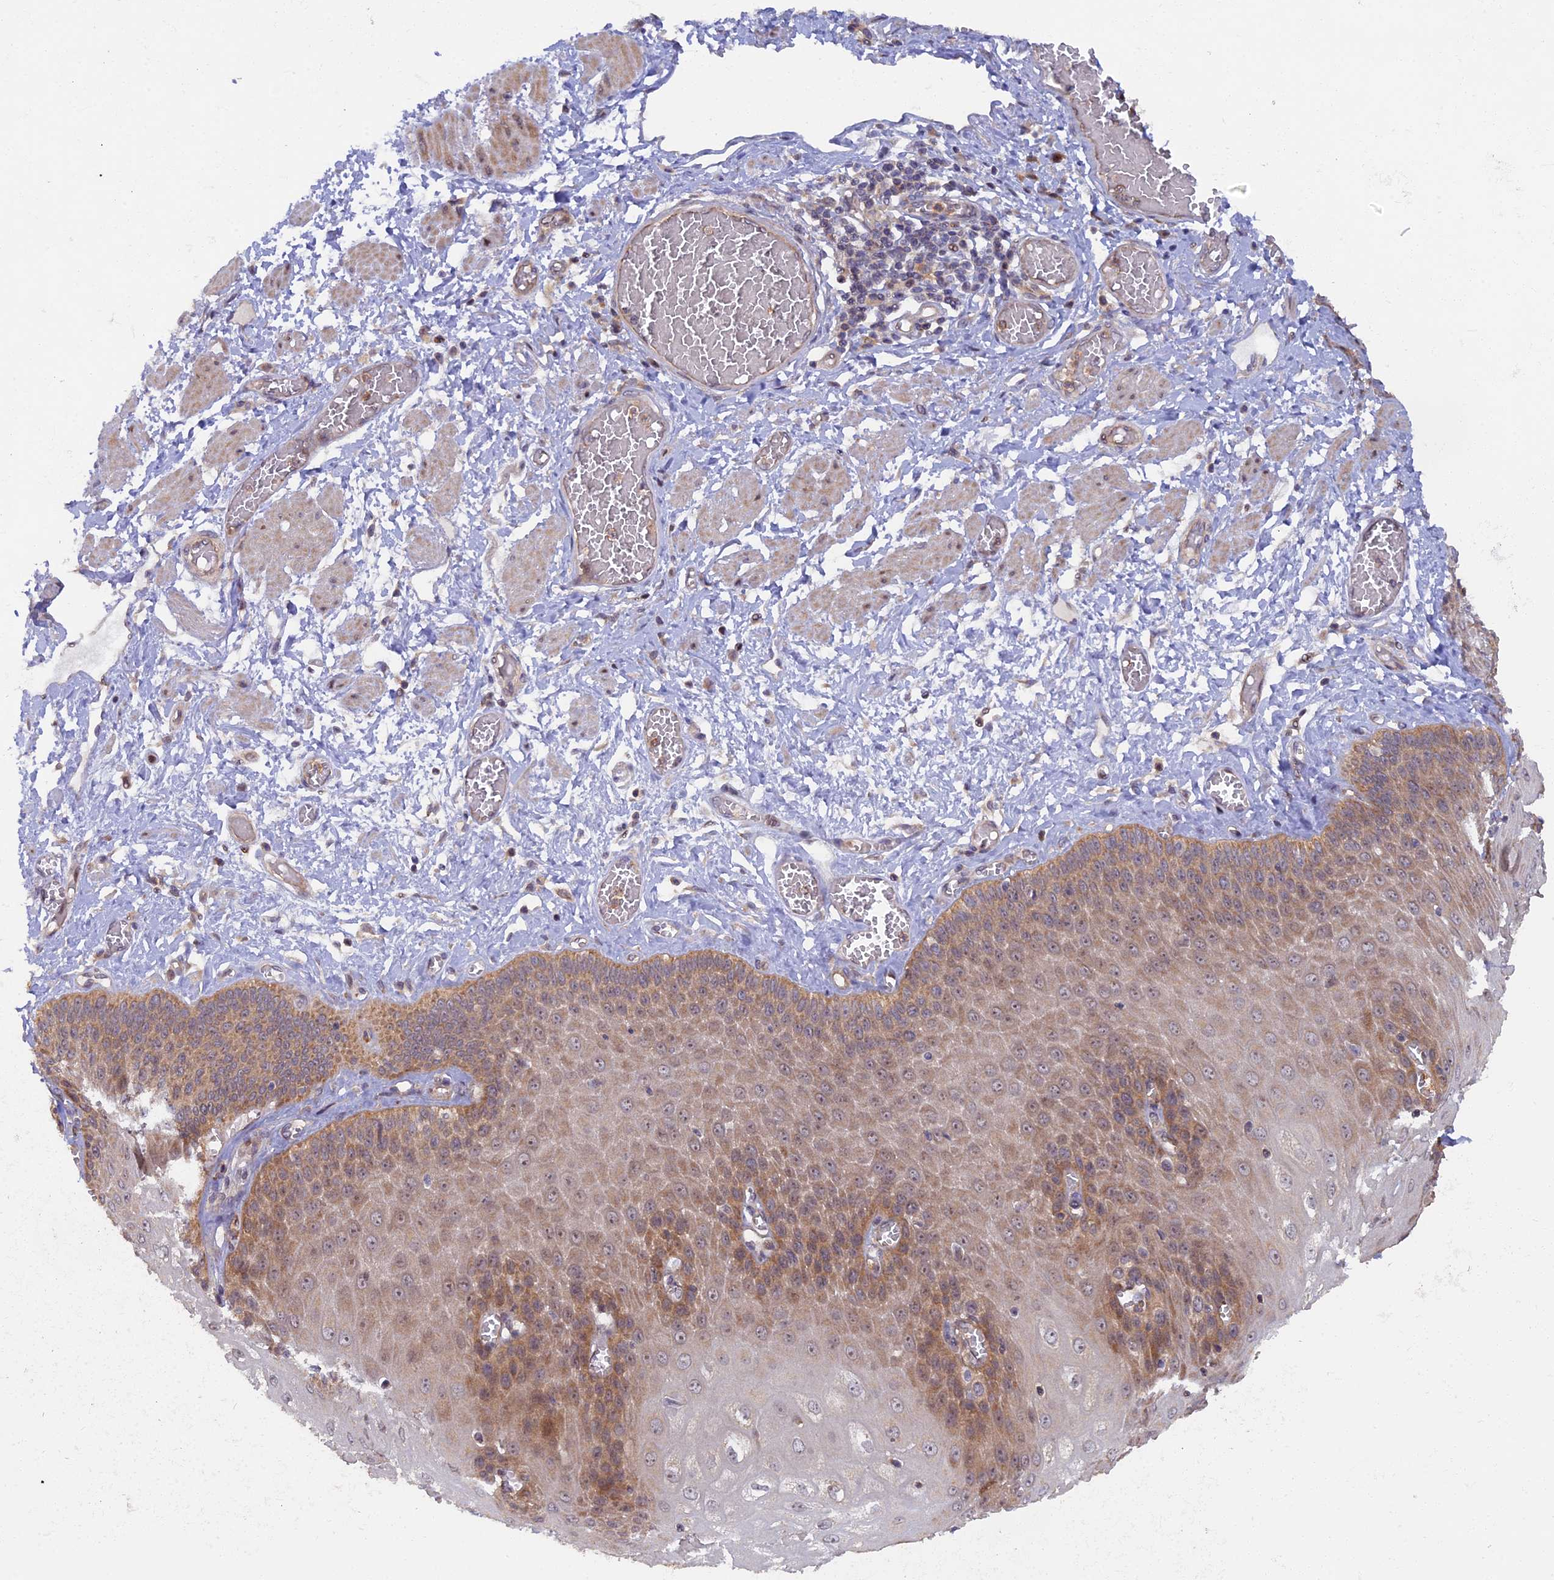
{"staining": {"intensity": "strong", "quantity": "25%-75%", "location": "cytoplasmic/membranous,nuclear"}, "tissue": "esophagus", "cell_type": "Squamous epithelial cells", "image_type": "normal", "snomed": [{"axis": "morphology", "description": "Normal tissue, NOS"}, {"axis": "topography", "description": "Esophagus"}], "caption": "Strong cytoplasmic/membranous,nuclear protein positivity is present in about 25%-75% of squamous epithelial cells in esophagus.", "gene": "FERMT1", "patient": {"sex": "male", "age": 60}}